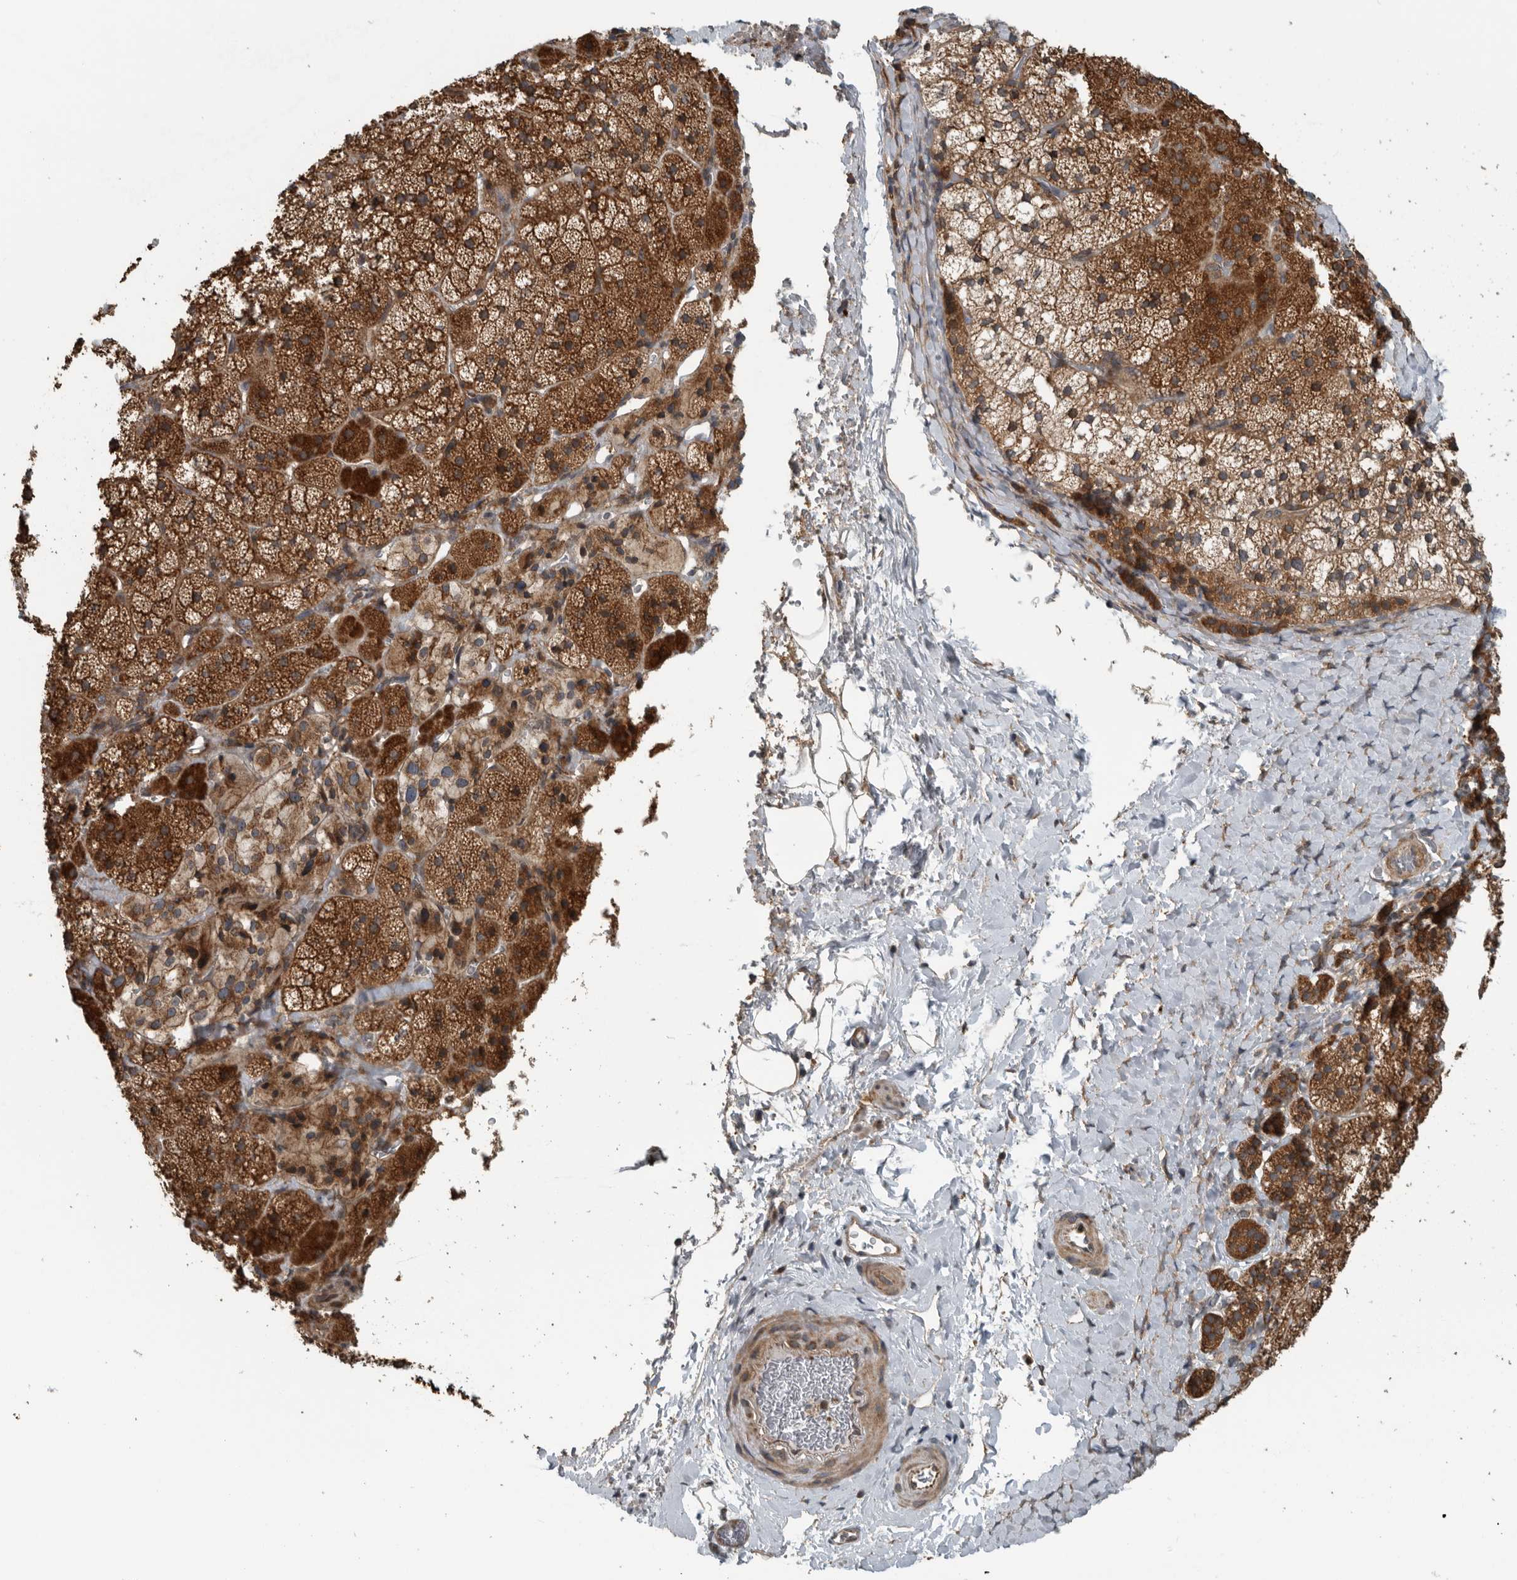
{"staining": {"intensity": "strong", "quantity": ">75%", "location": "cytoplasmic/membranous"}, "tissue": "adrenal gland", "cell_type": "Glandular cells", "image_type": "normal", "snomed": [{"axis": "morphology", "description": "Normal tissue, NOS"}, {"axis": "topography", "description": "Adrenal gland"}], "caption": "An immunohistochemistry image of unremarkable tissue is shown. Protein staining in brown shows strong cytoplasmic/membranous positivity in adrenal gland within glandular cells. Nuclei are stained in blue.", "gene": "AMFR", "patient": {"sex": "female", "age": 44}}